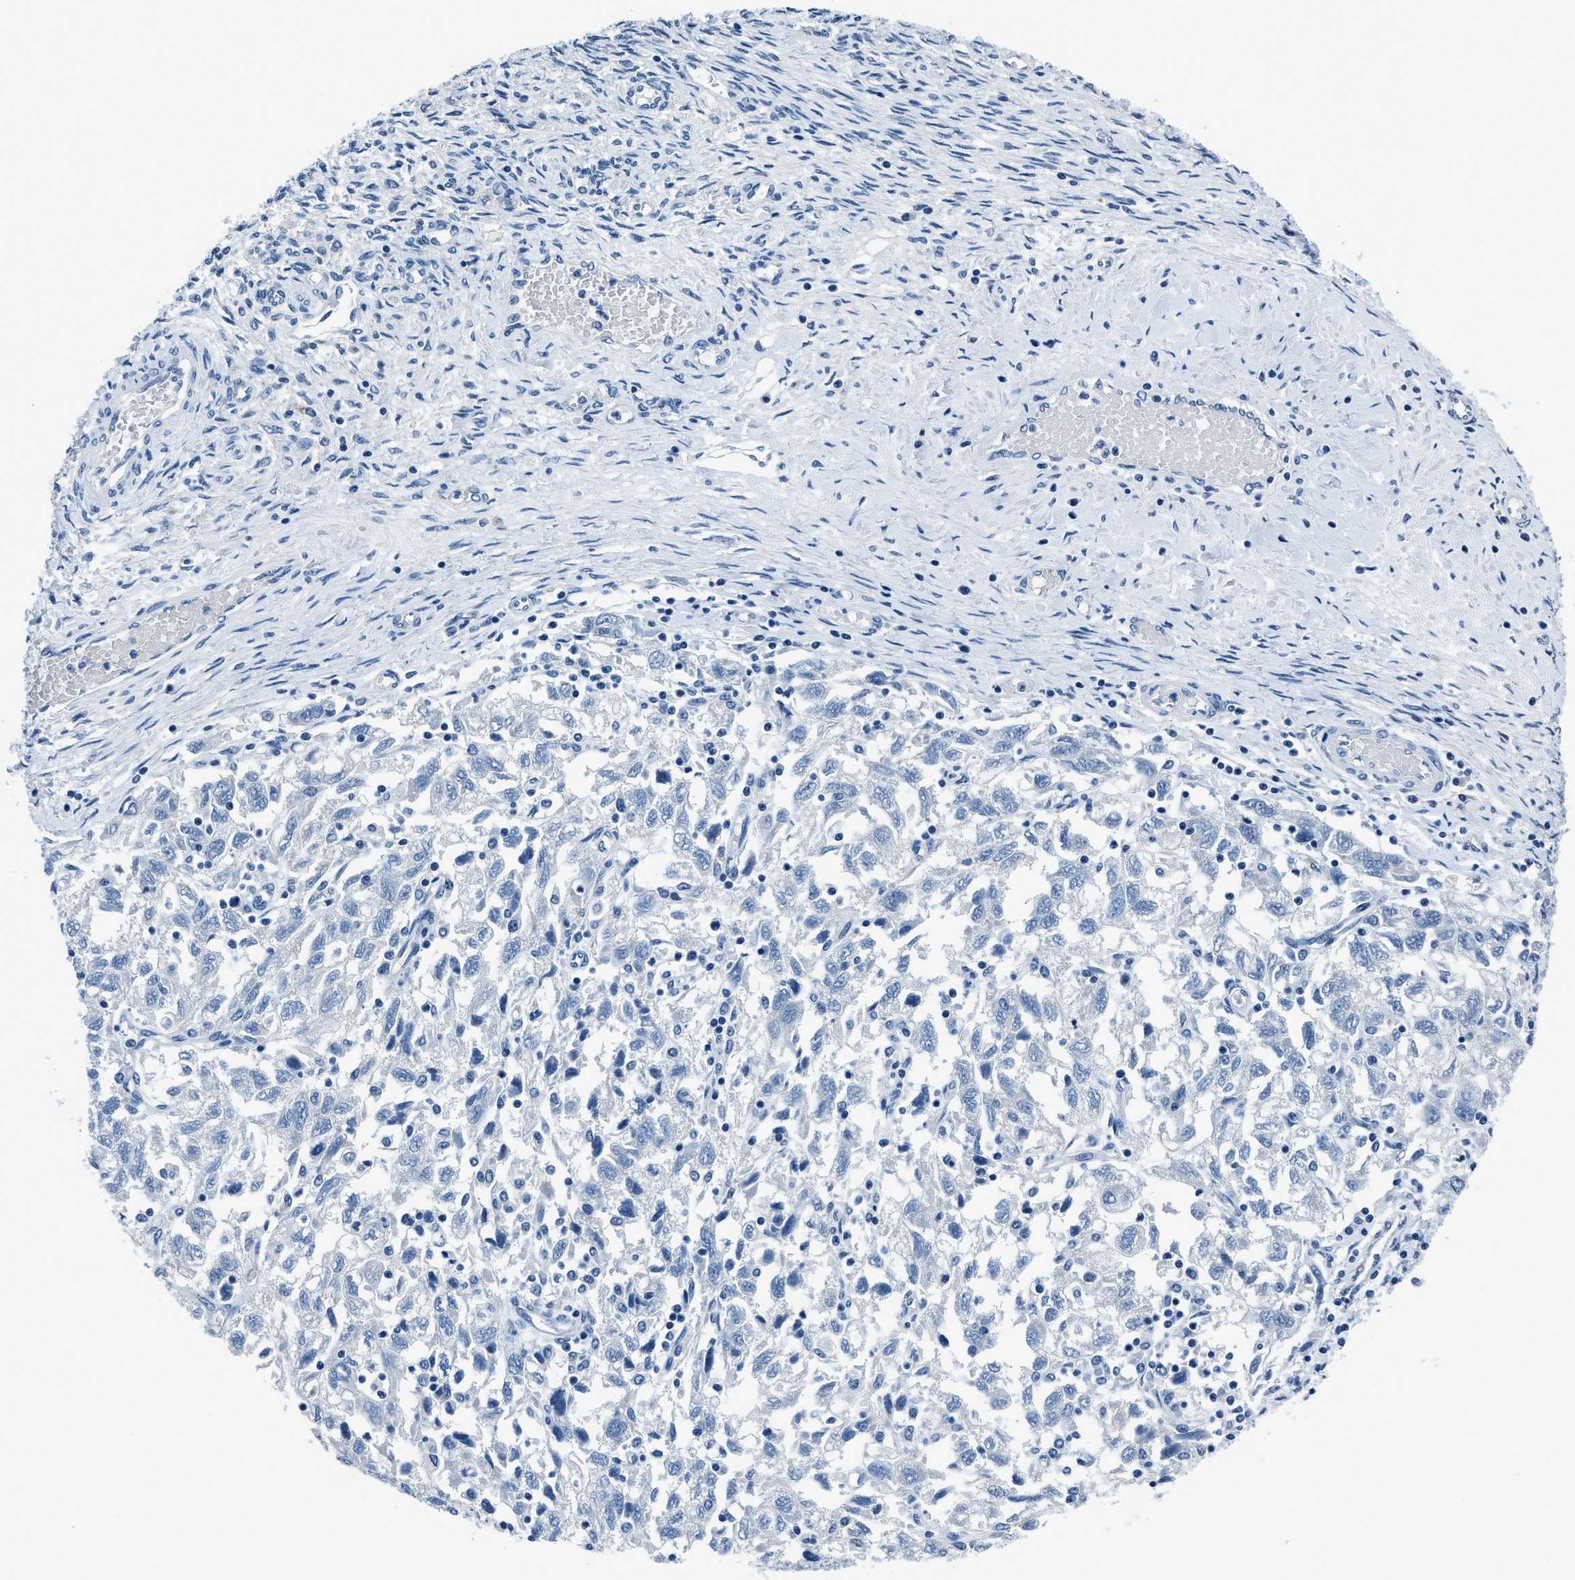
{"staining": {"intensity": "negative", "quantity": "none", "location": "none"}, "tissue": "ovarian cancer", "cell_type": "Tumor cells", "image_type": "cancer", "snomed": [{"axis": "morphology", "description": "Carcinoma, NOS"}, {"axis": "morphology", "description": "Cystadenocarcinoma, serous, NOS"}, {"axis": "topography", "description": "Ovary"}], "caption": "The micrograph demonstrates no significant expression in tumor cells of ovarian cancer.", "gene": "GJA3", "patient": {"sex": "female", "age": 69}}